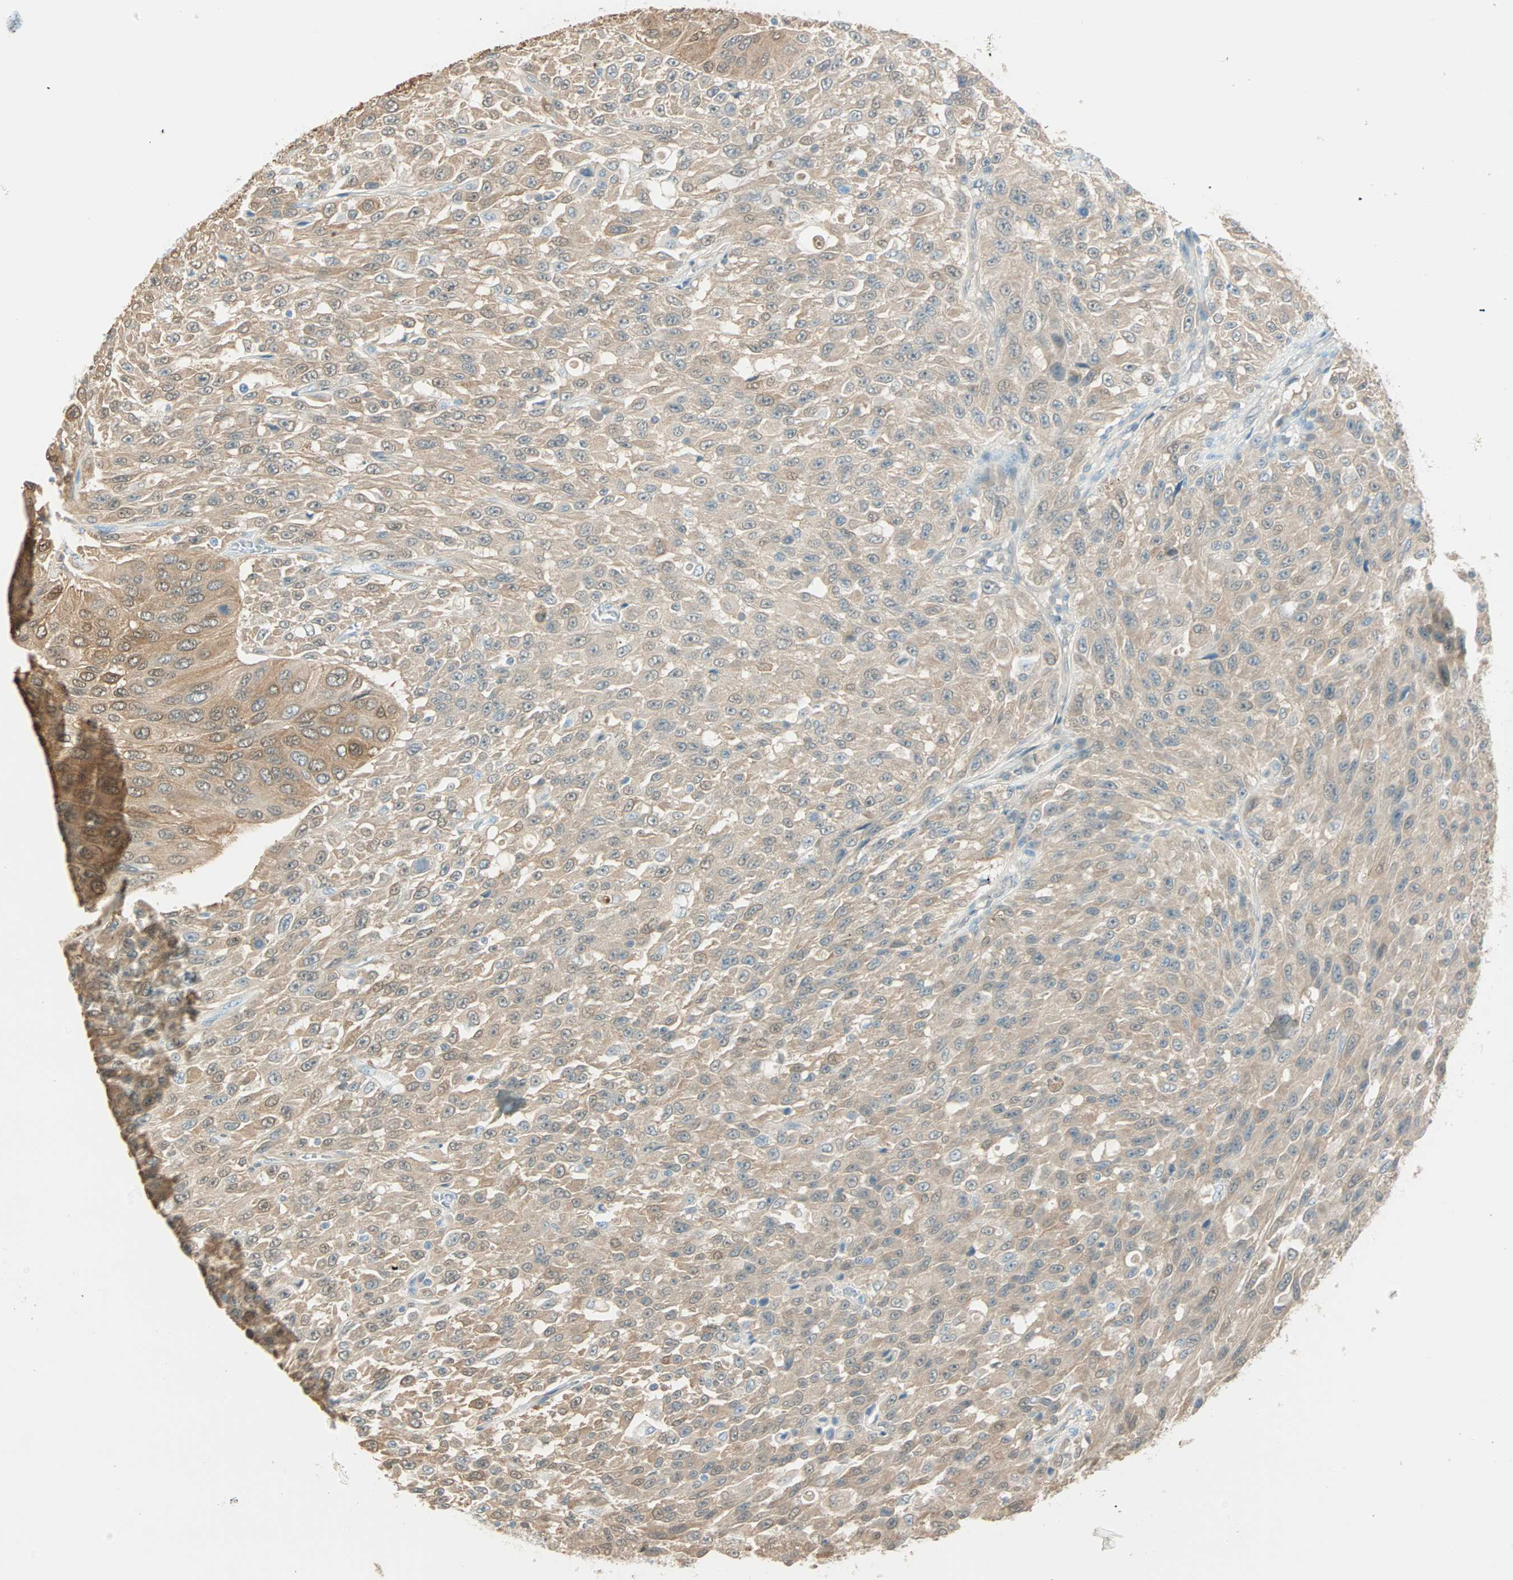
{"staining": {"intensity": "moderate", "quantity": ">75%", "location": "cytoplasmic/membranous"}, "tissue": "urothelial cancer", "cell_type": "Tumor cells", "image_type": "cancer", "snomed": [{"axis": "morphology", "description": "Urothelial carcinoma, High grade"}, {"axis": "topography", "description": "Urinary bladder"}], "caption": "Immunohistochemistry (IHC) image of high-grade urothelial carcinoma stained for a protein (brown), which reveals medium levels of moderate cytoplasmic/membranous expression in about >75% of tumor cells.", "gene": "S100A1", "patient": {"sex": "male", "age": 66}}